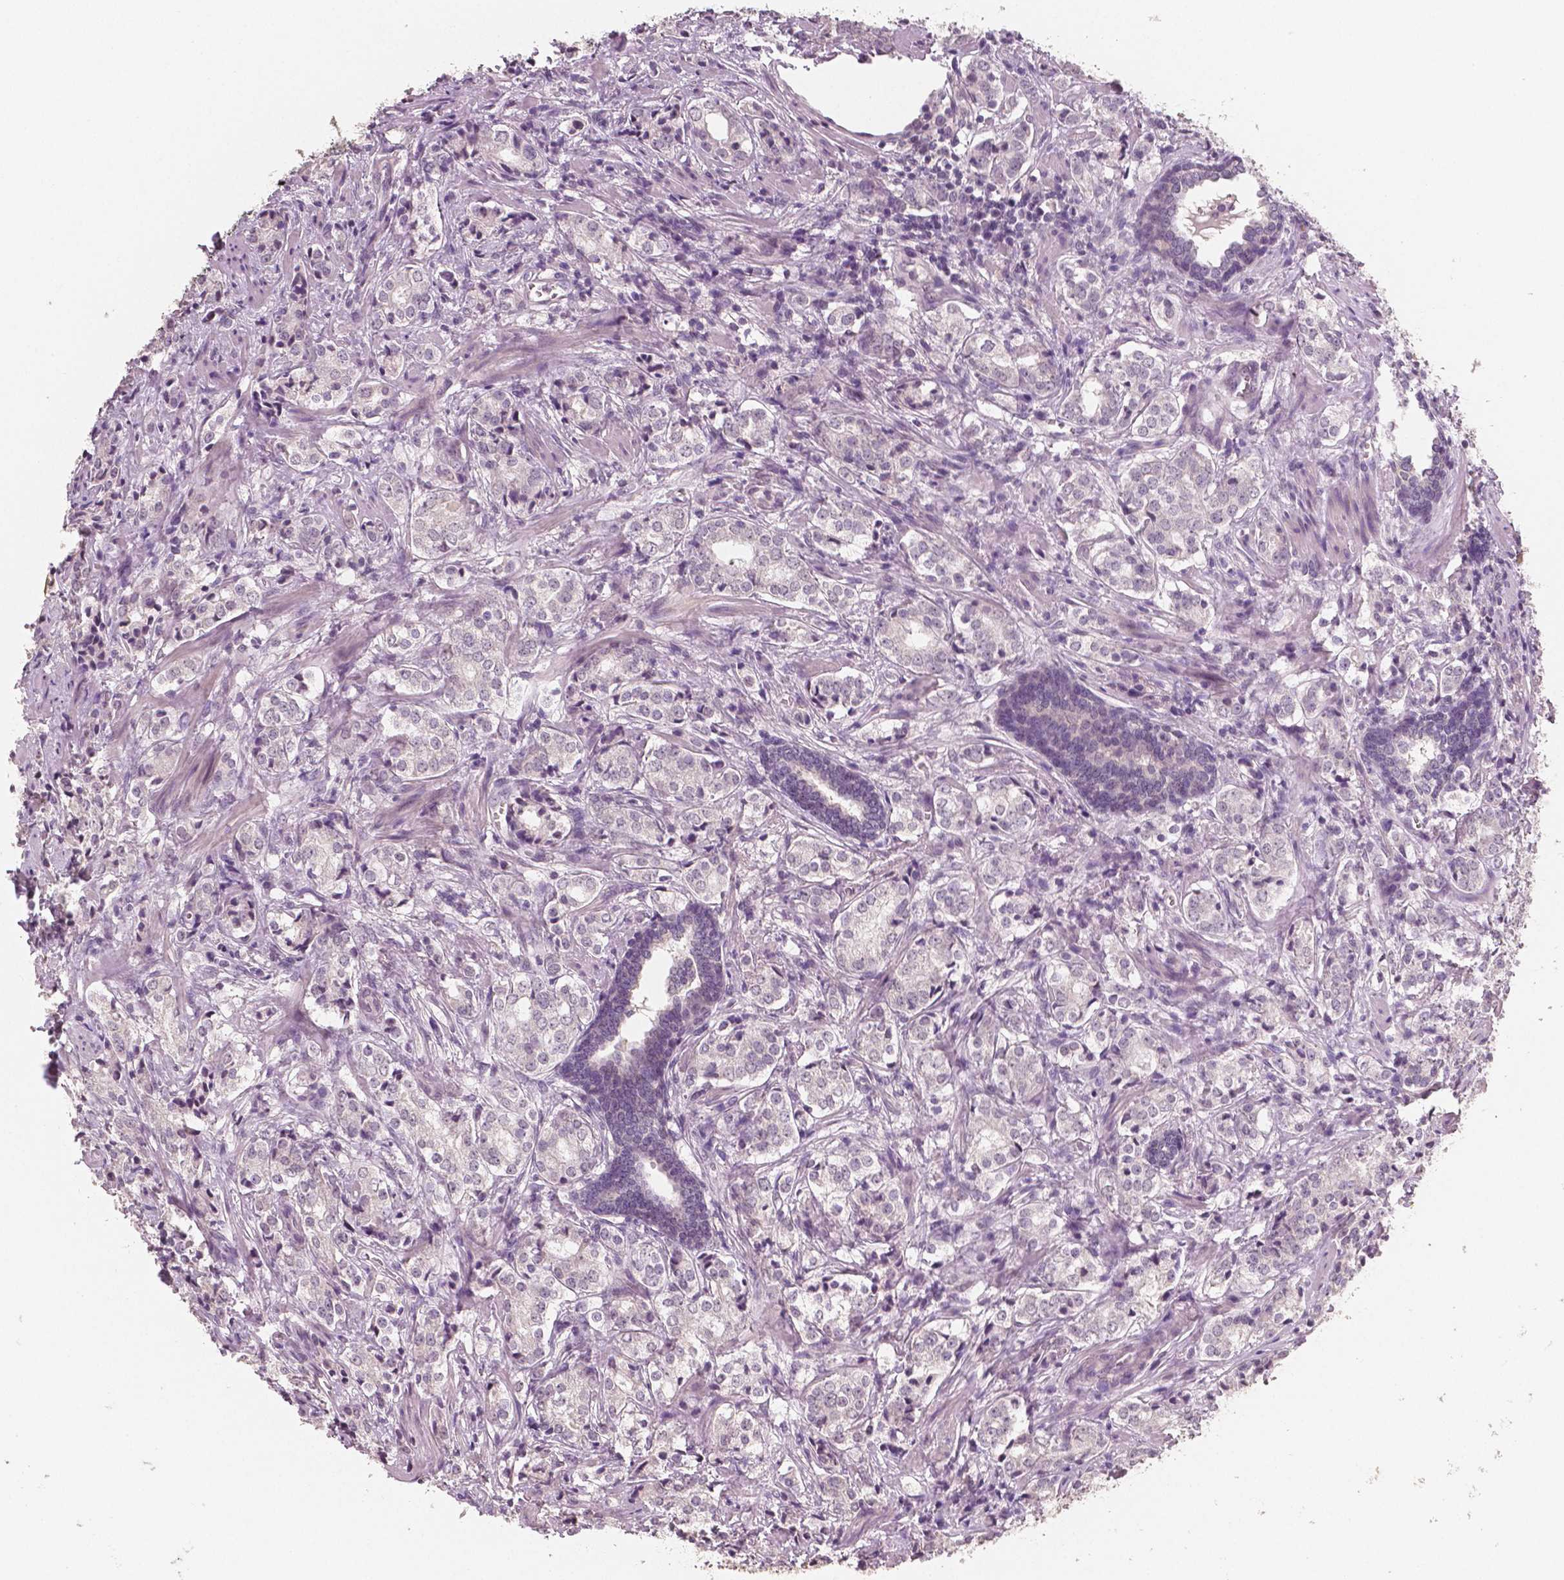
{"staining": {"intensity": "negative", "quantity": "none", "location": "none"}, "tissue": "prostate cancer", "cell_type": "Tumor cells", "image_type": "cancer", "snomed": [{"axis": "morphology", "description": "Adenocarcinoma, NOS"}, {"axis": "topography", "description": "Prostate and seminal vesicle, NOS"}], "caption": "Prostate cancer was stained to show a protein in brown. There is no significant expression in tumor cells.", "gene": "RNASE7", "patient": {"sex": "male", "age": 63}}